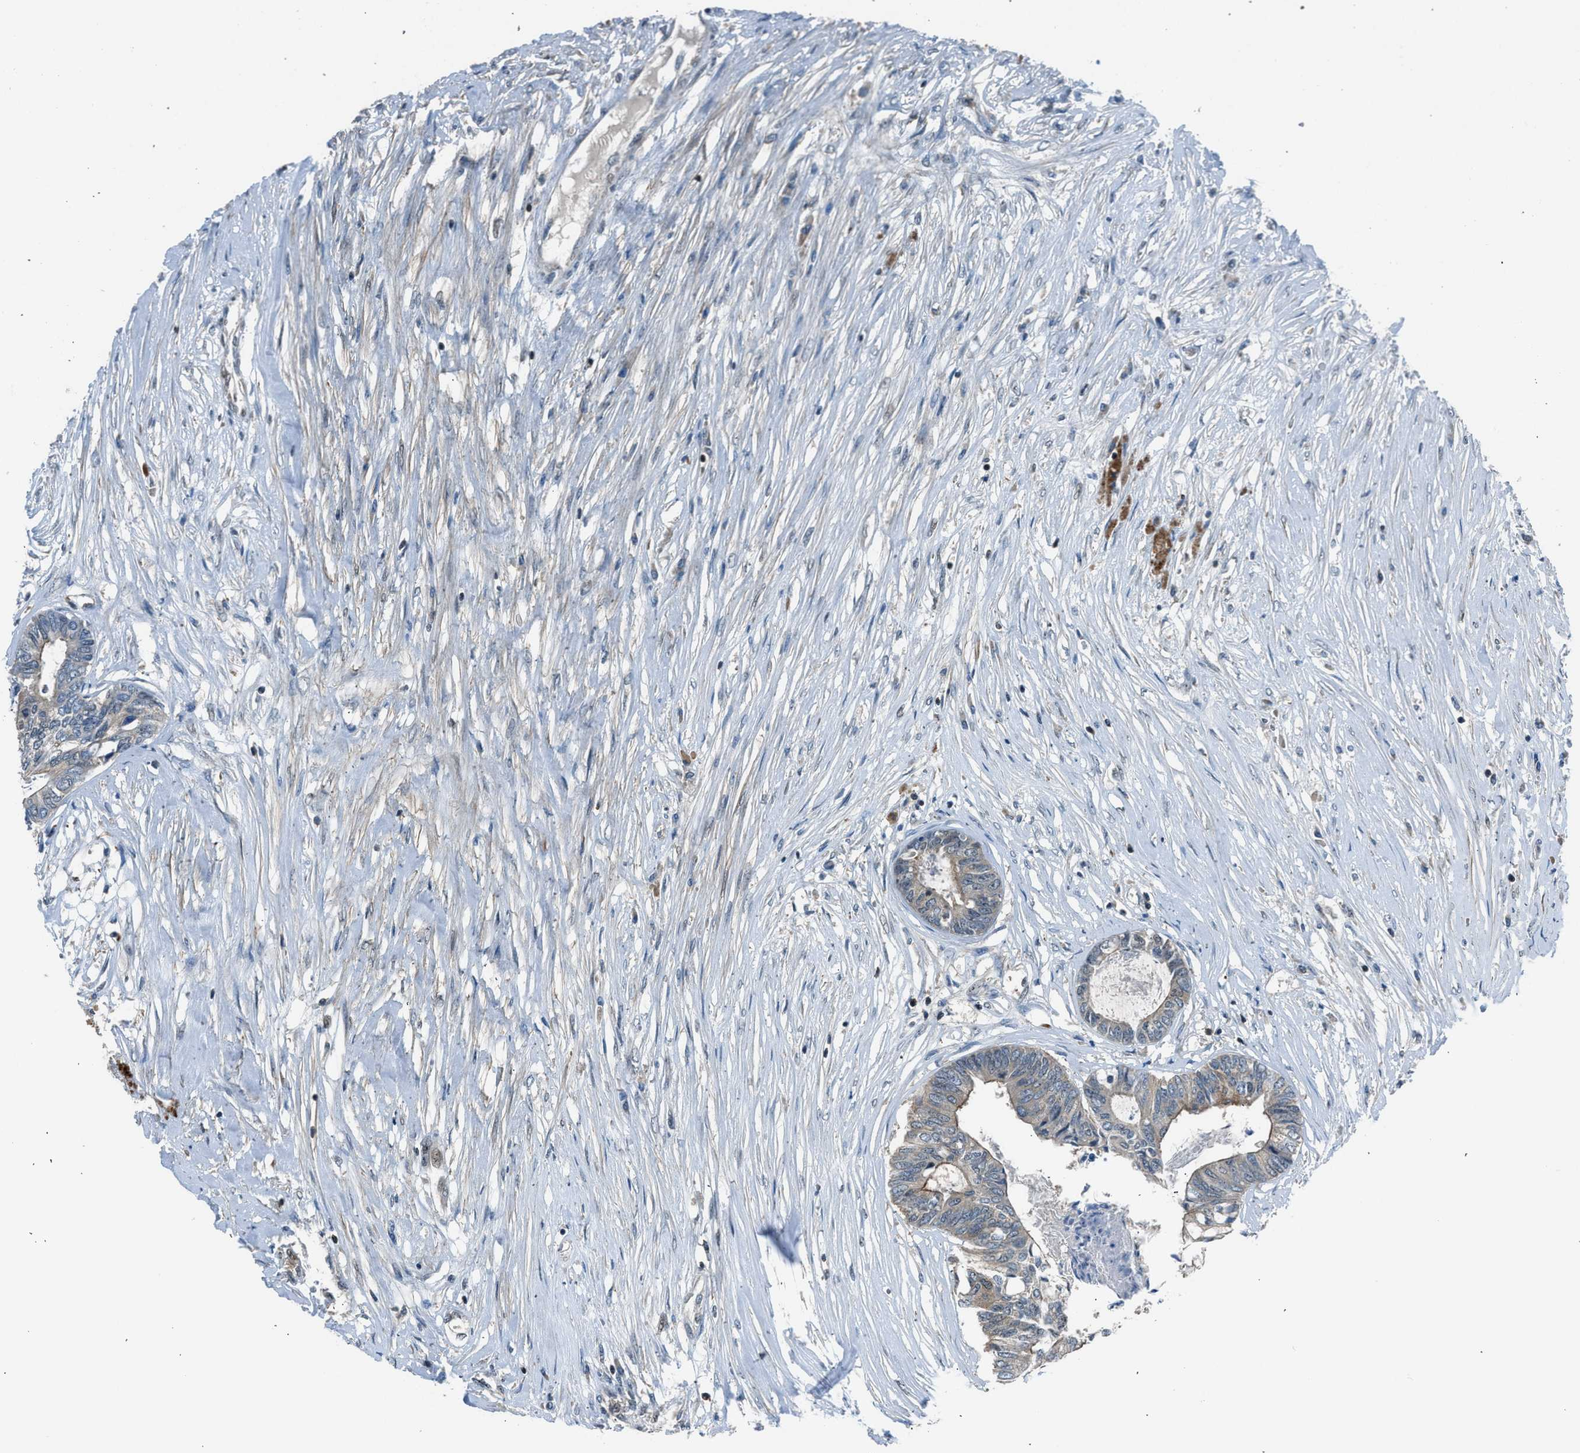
{"staining": {"intensity": "weak", "quantity": ">75%", "location": "cytoplasmic/membranous"}, "tissue": "colorectal cancer", "cell_type": "Tumor cells", "image_type": "cancer", "snomed": [{"axis": "morphology", "description": "Adenocarcinoma, NOS"}, {"axis": "topography", "description": "Rectum"}], "caption": "Protein expression analysis of colorectal adenocarcinoma shows weak cytoplasmic/membranous expression in approximately >75% of tumor cells.", "gene": "LMLN", "patient": {"sex": "male", "age": 63}}